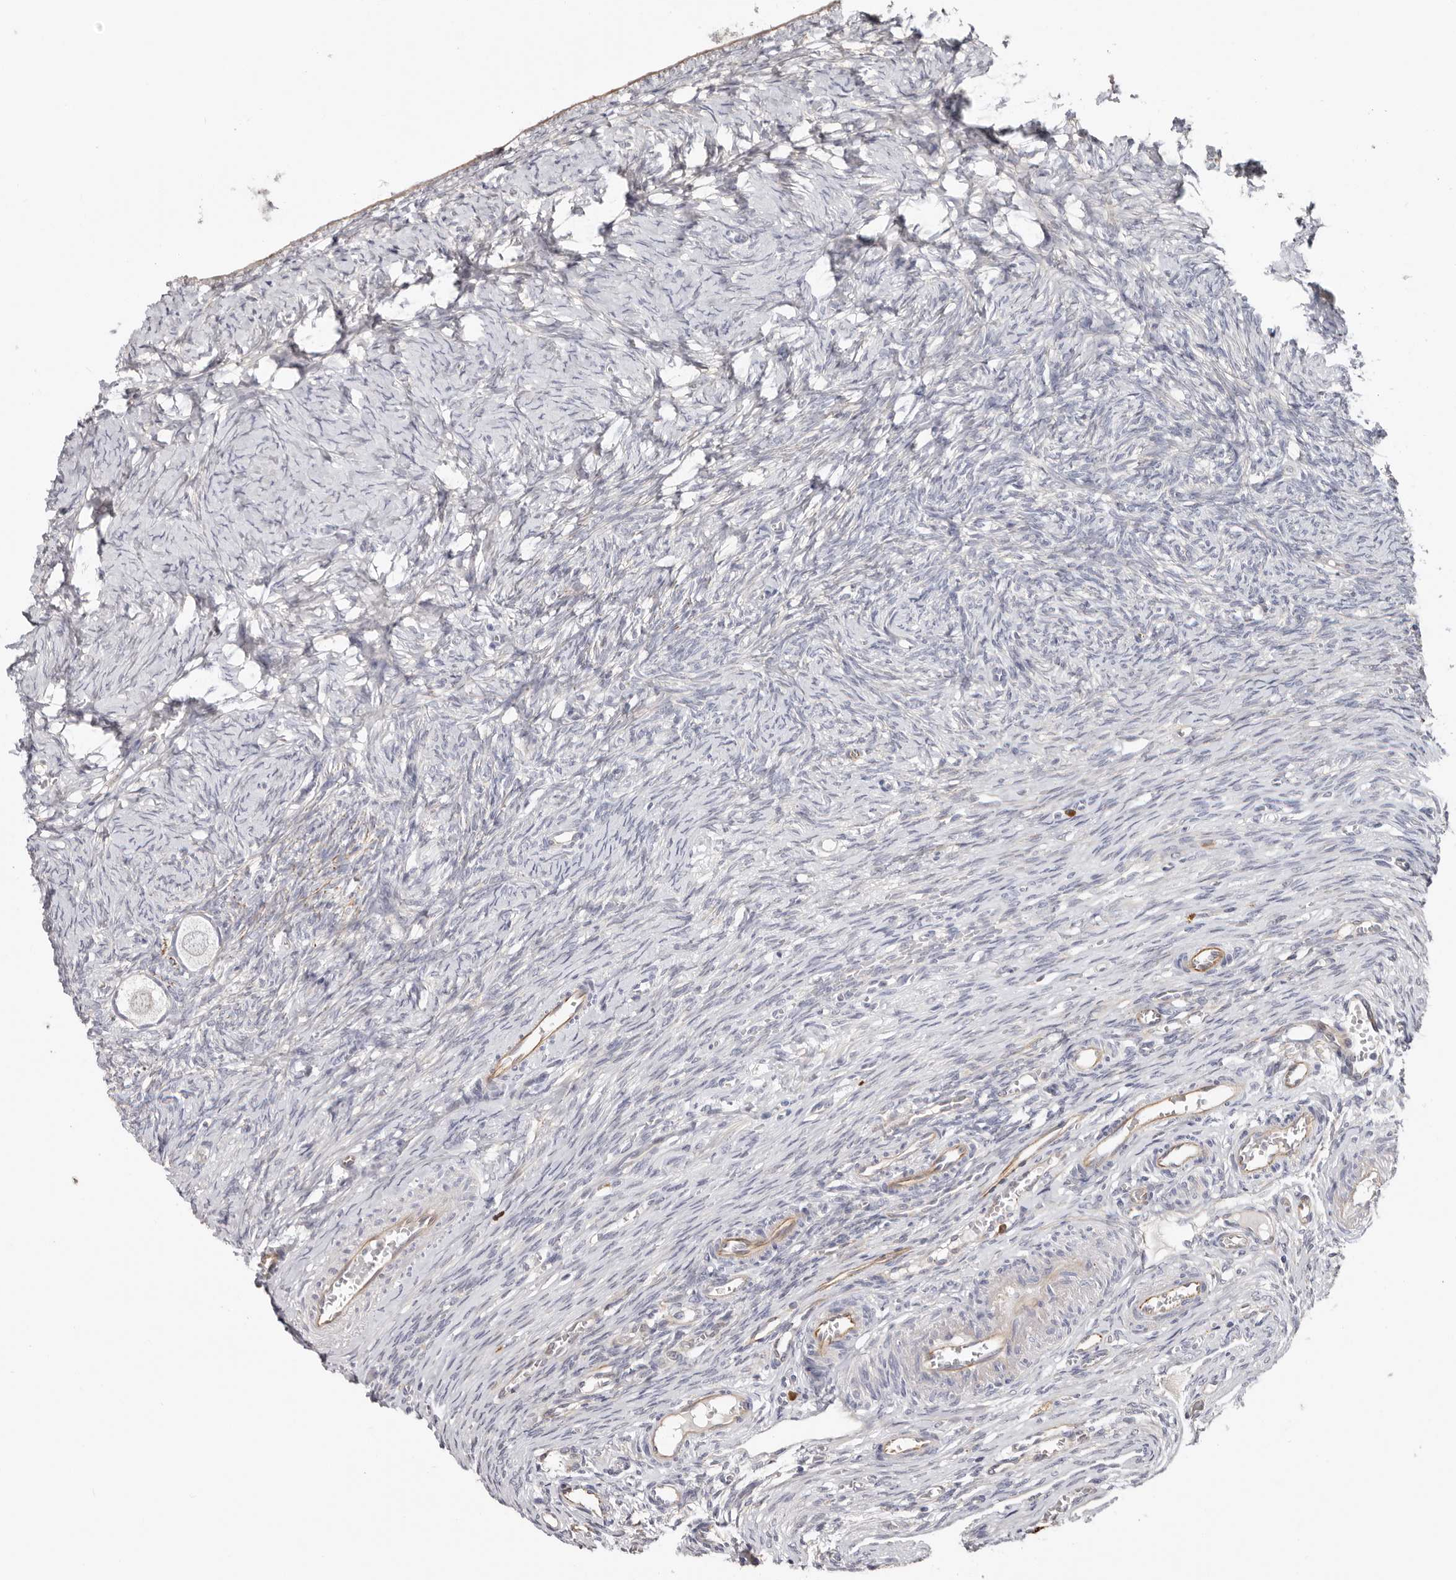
{"staining": {"intensity": "negative", "quantity": "none", "location": "none"}, "tissue": "ovary", "cell_type": "Follicle cells", "image_type": "normal", "snomed": [{"axis": "morphology", "description": "Adenocarcinoma, NOS"}, {"axis": "topography", "description": "Endometrium"}], "caption": "Follicle cells show no significant expression in benign ovary. (Brightfield microscopy of DAB (3,3'-diaminobenzidine) immunohistochemistry (IHC) at high magnification).", "gene": "PKDCC", "patient": {"sex": "female", "age": 32}}